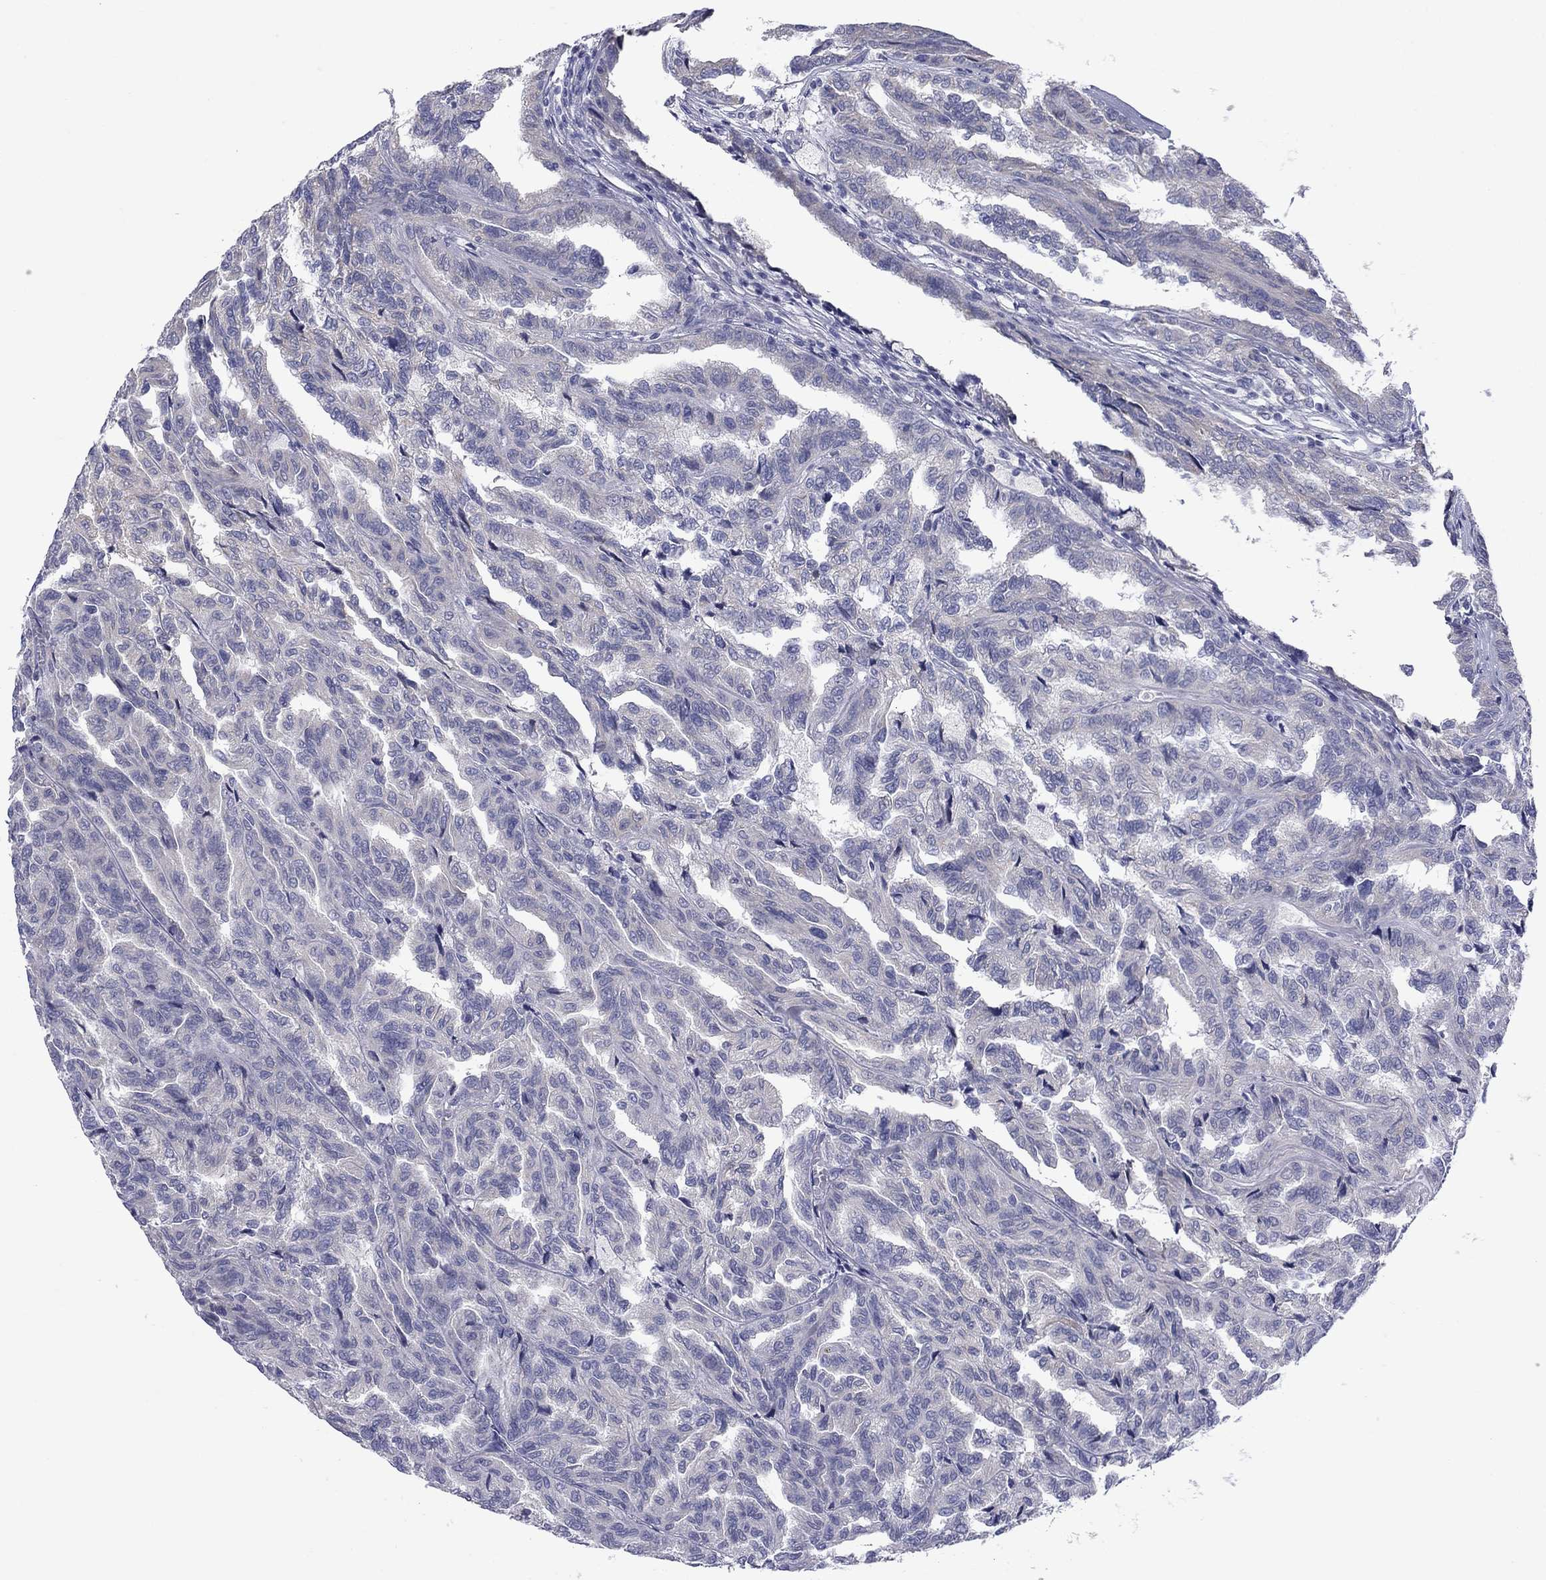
{"staining": {"intensity": "negative", "quantity": "none", "location": "none"}, "tissue": "renal cancer", "cell_type": "Tumor cells", "image_type": "cancer", "snomed": [{"axis": "morphology", "description": "Adenocarcinoma, NOS"}, {"axis": "topography", "description": "Kidney"}], "caption": "There is no significant positivity in tumor cells of adenocarcinoma (renal).", "gene": "TMPRSS11A", "patient": {"sex": "male", "age": 79}}